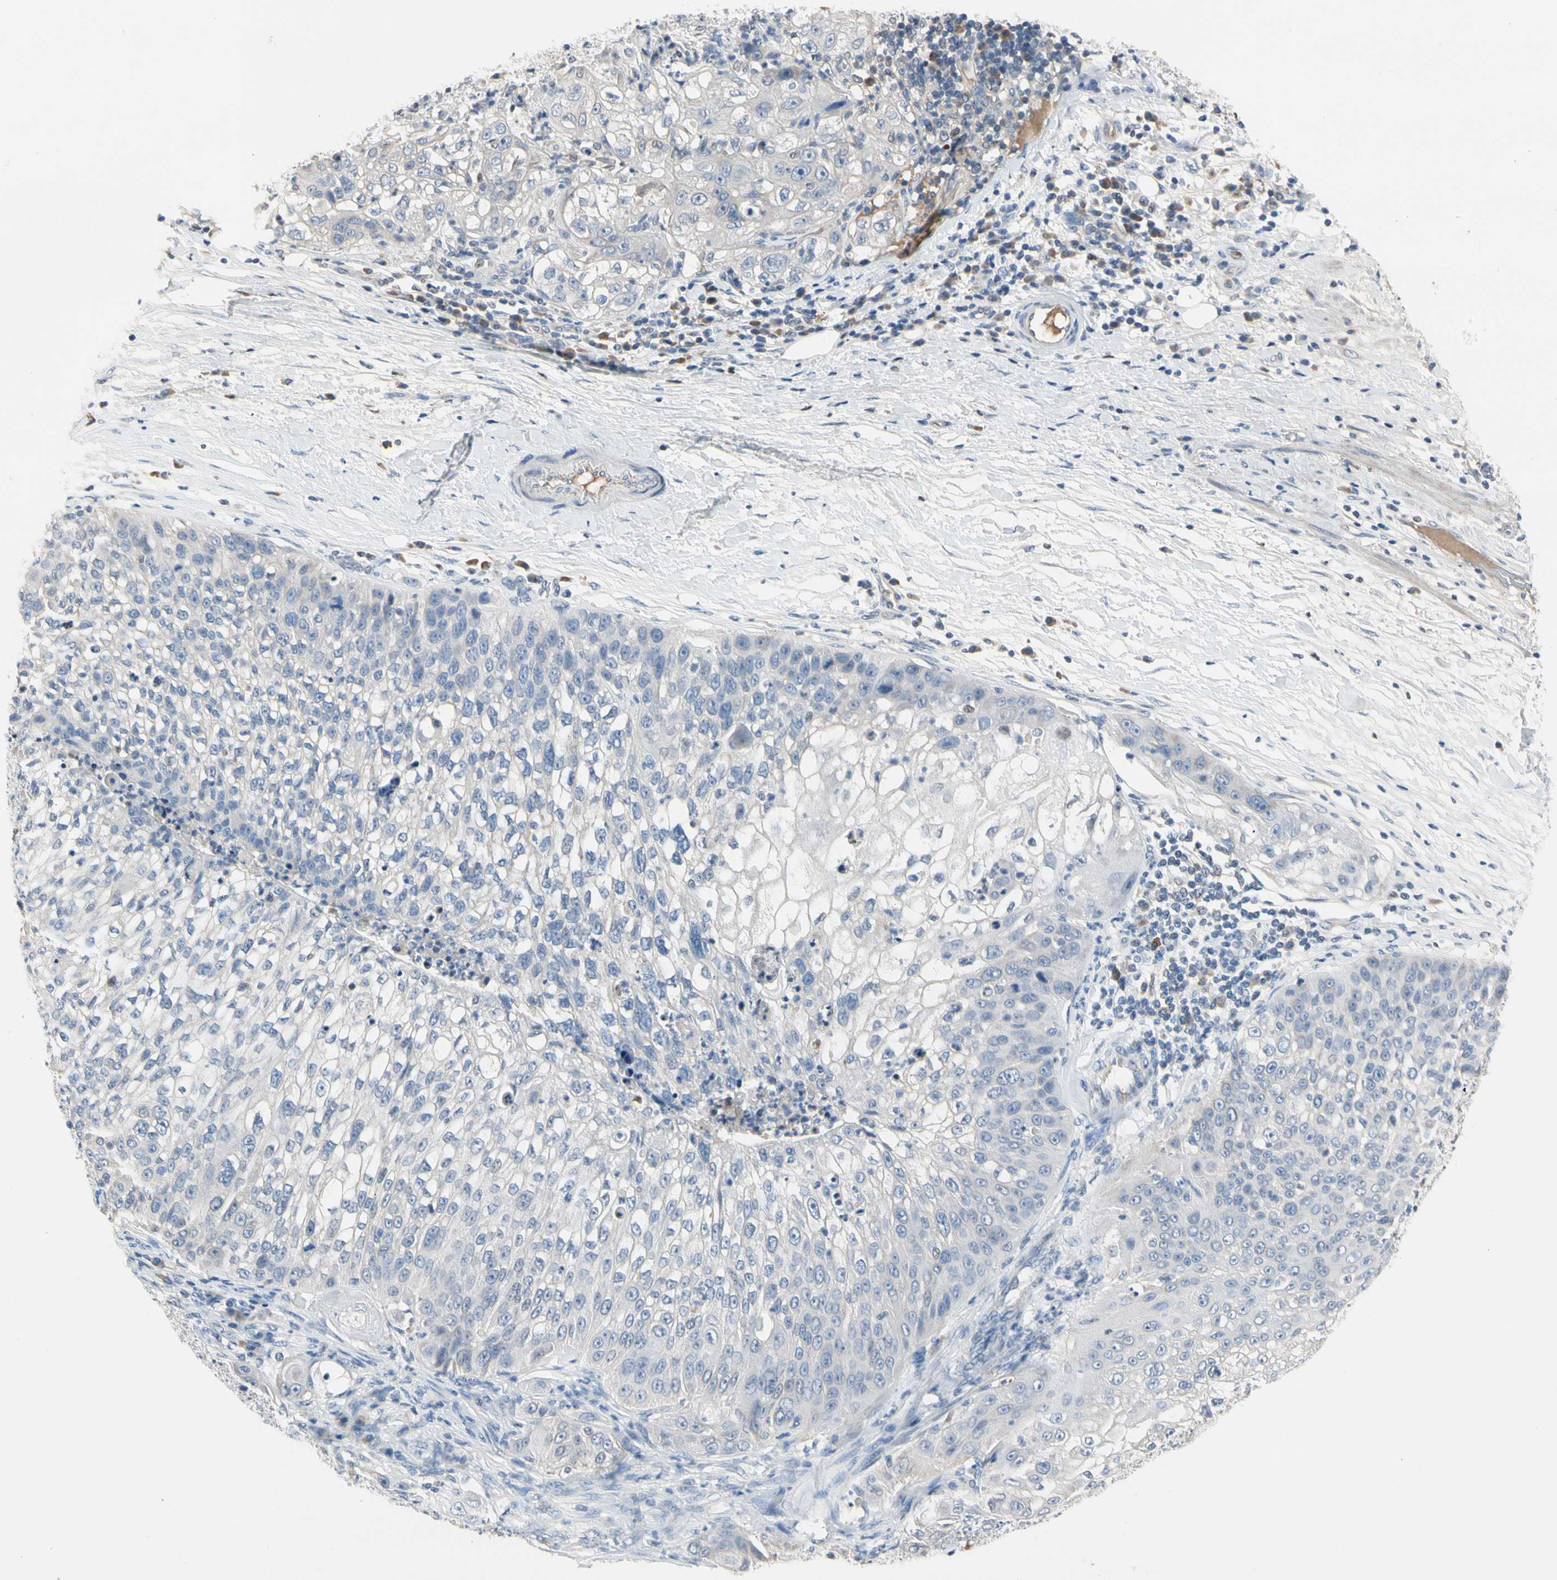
{"staining": {"intensity": "negative", "quantity": "none", "location": "none"}, "tissue": "lung cancer", "cell_type": "Tumor cells", "image_type": "cancer", "snomed": [{"axis": "morphology", "description": "Inflammation, NOS"}, {"axis": "morphology", "description": "Squamous cell carcinoma, NOS"}, {"axis": "topography", "description": "Lymph node"}, {"axis": "topography", "description": "Soft tissue"}, {"axis": "topography", "description": "Lung"}], "caption": "Immunohistochemical staining of lung cancer (squamous cell carcinoma) reveals no significant staining in tumor cells.", "gene": "ECRG4", "patient": {"sex": "male", "age": 66}}